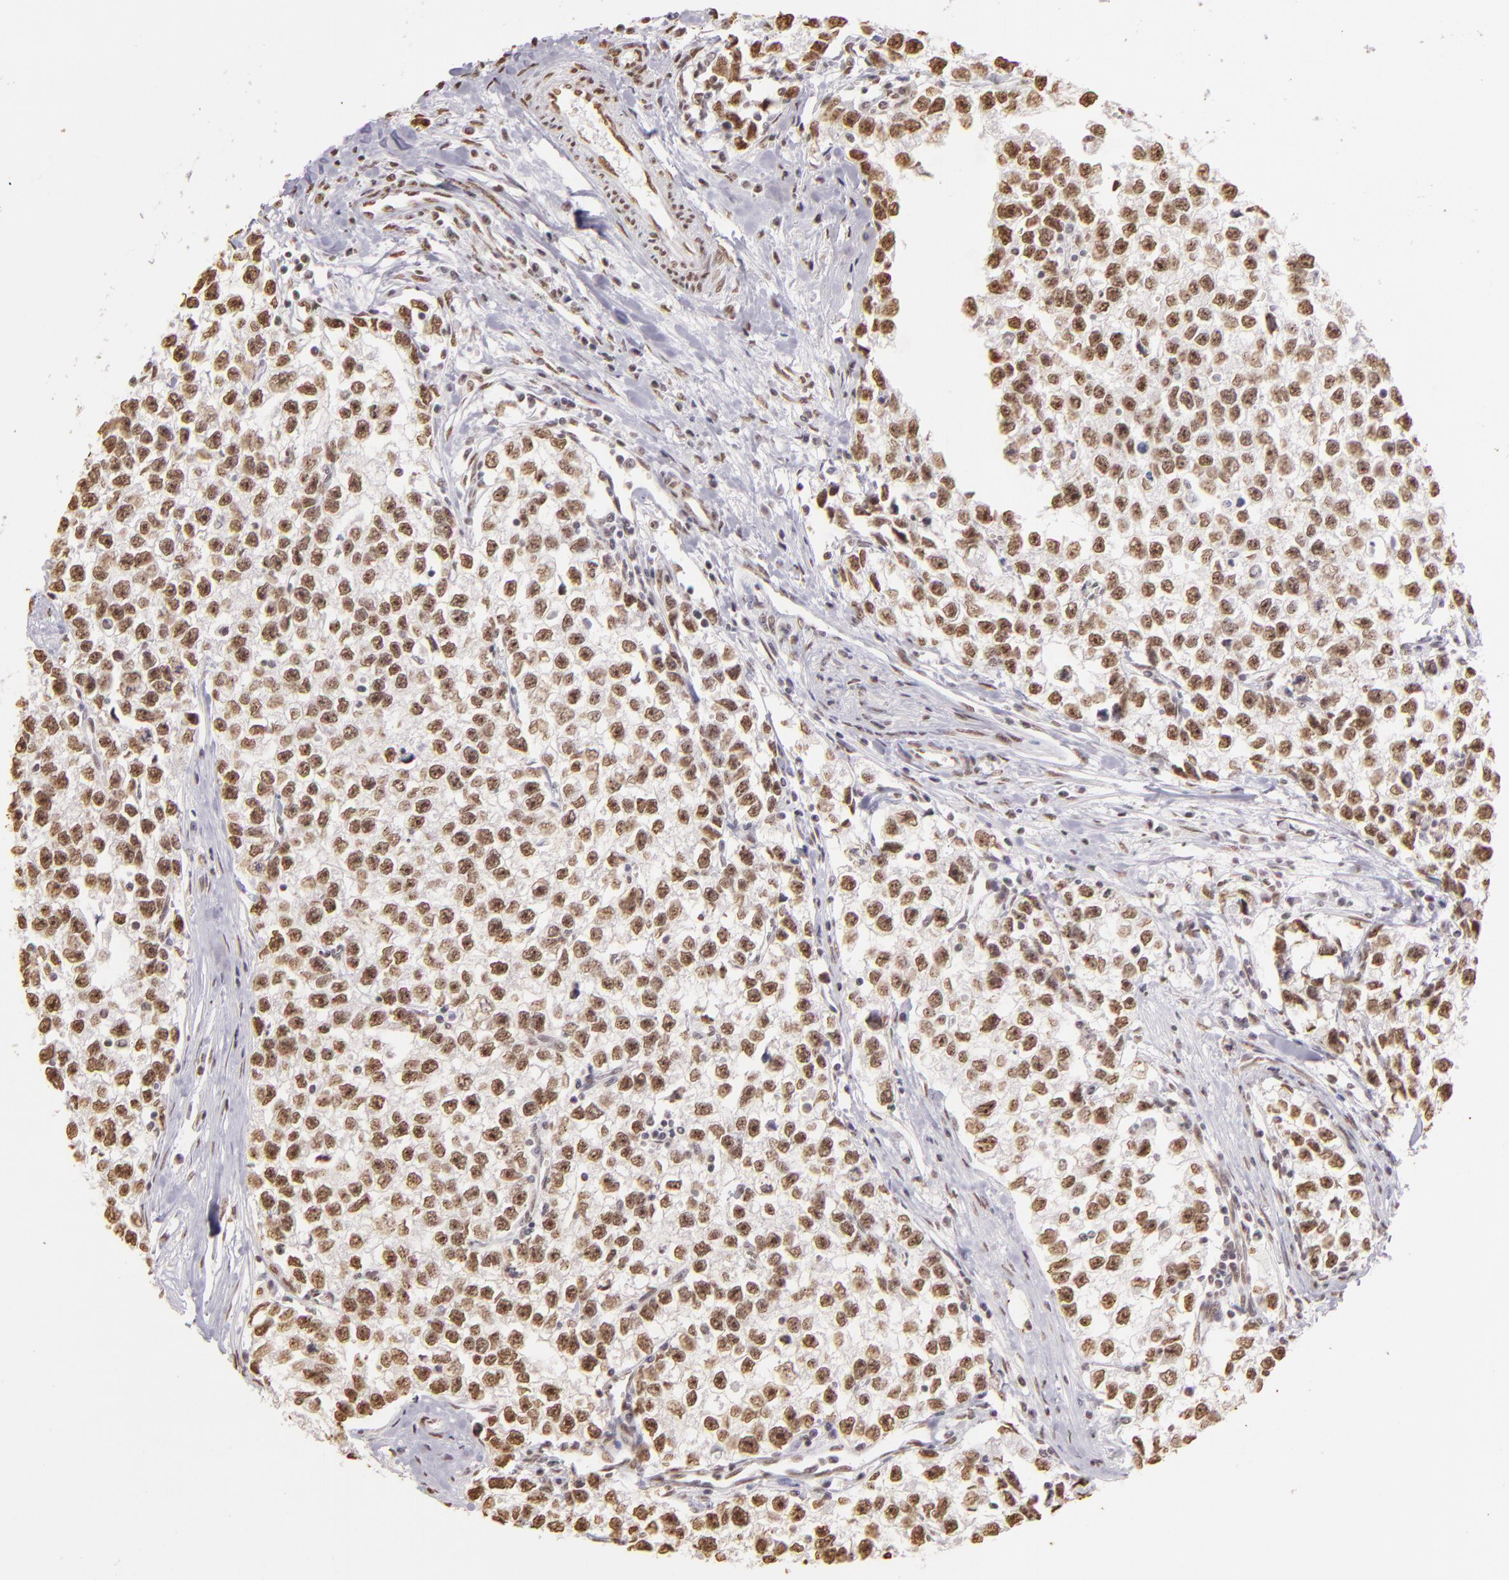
{"staining": {"intensity": "moderate", "quantity": ">75%", "location": "nuclear"}, "tissue": "testis cancer", "cell_type": "Tumor cells", "image_type": "cancer", "snomed": [{"axis": "morphology", "description": "Seminoma, NOS"}, {"axis": "morphology", "description": "Carcinoma, Embryonal, NOS"}, {"axis": "topography", "description": "Testis"}], "caption": "Immunohistochemical staining of human embryonal carcinoma (testis) shows medium levels of moderate nuclear expression in approximately >75% of tumor cells.", "gene": "PAPOLA", "patient": {"sex": "male", "age": 30}}